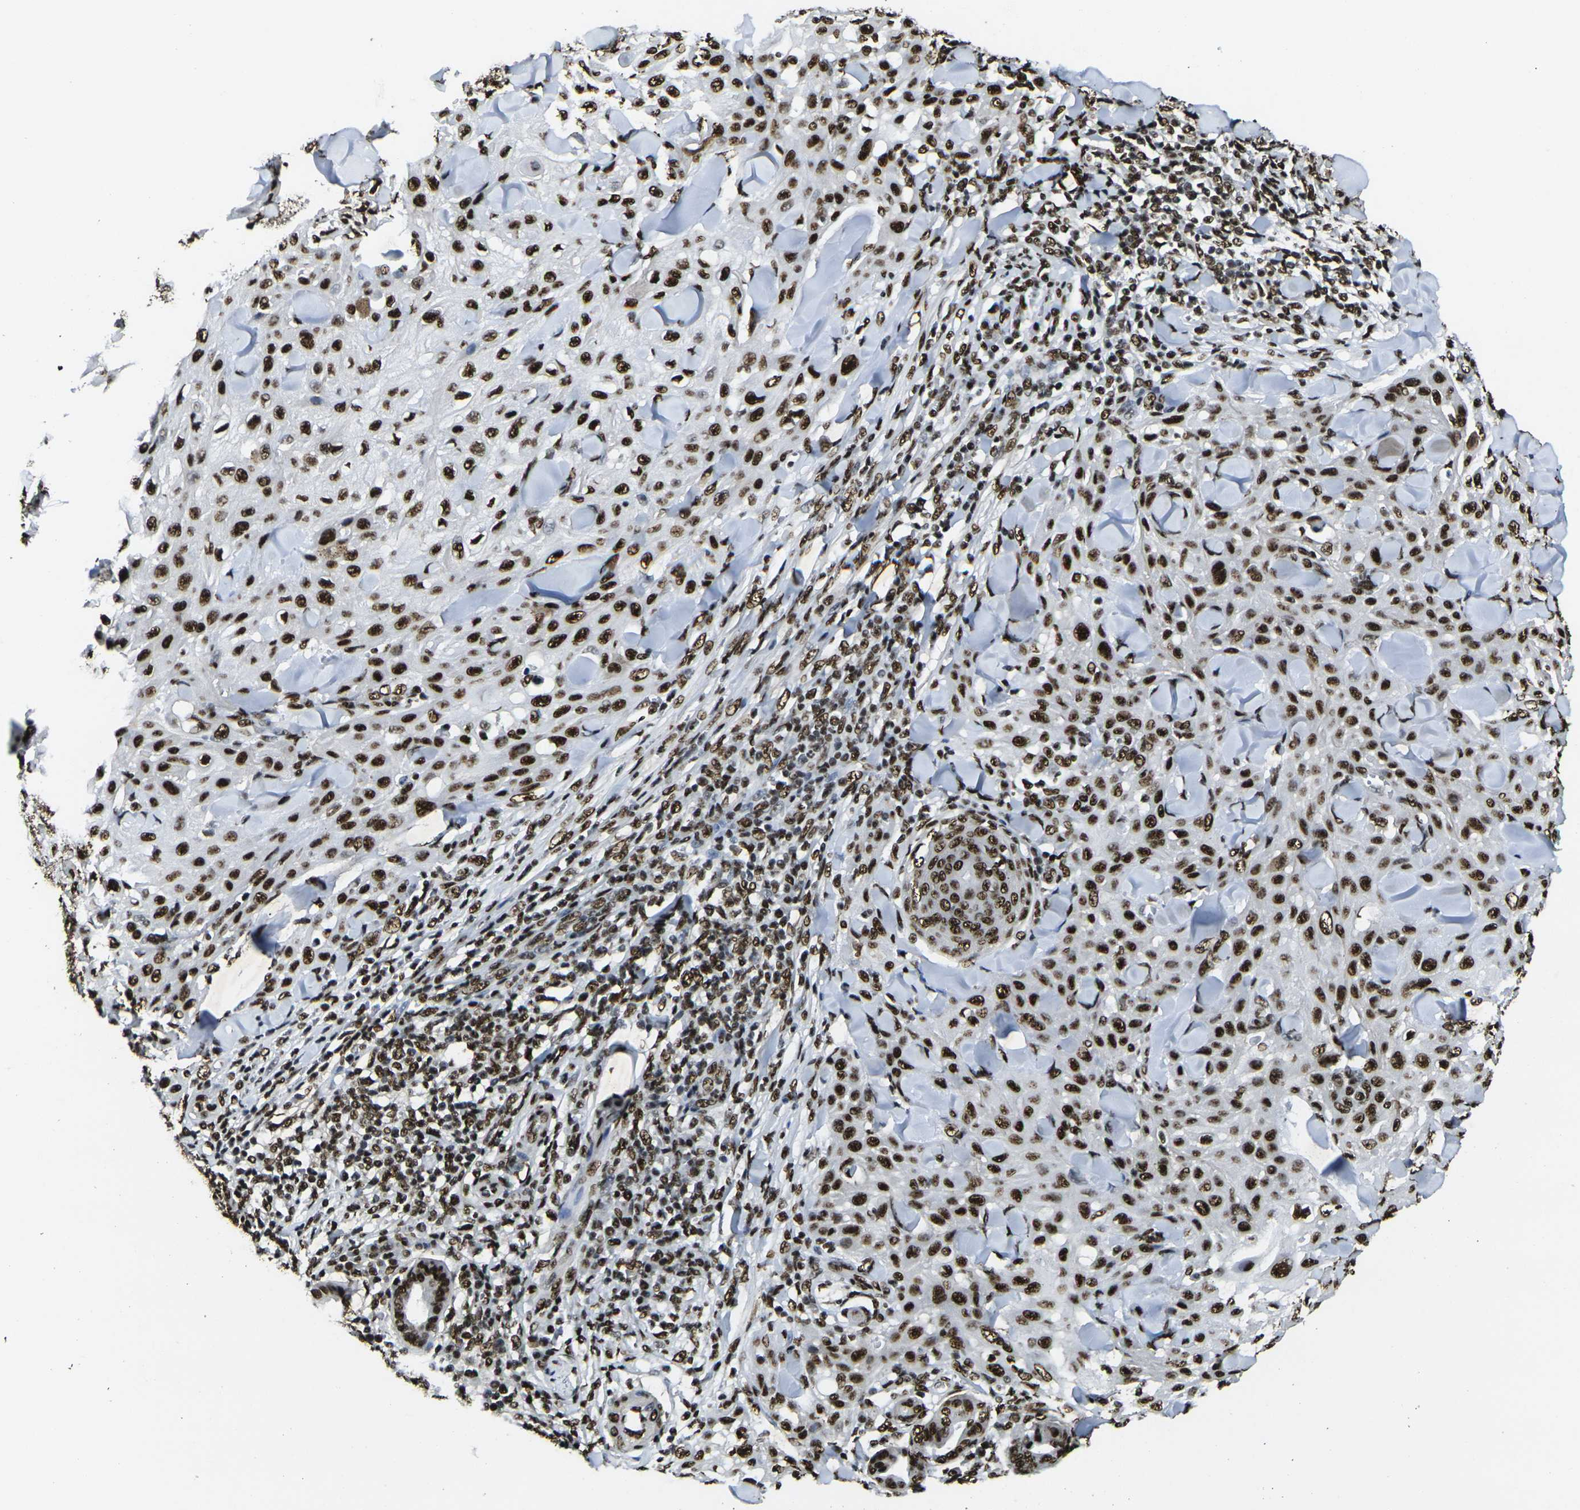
{"staining": {"intensity": "strong", "quantity": ">75%", "location": "nuclear"}, "tissue": "skin cancer", "cell_type": "Tumor cells", "image_type": "cancer", "snomed": [{"axis": "morphology", "description": "Squamous cell carcinoma, NOS"}, {"axis": "topography", "description": "Skin"}], "caption": "Tumor cells demonstrate high levels of strong nuclear staining in approximately >75% of cells in skin cancer (squamous cell carcinoma).", "gene": "SMARCC1", "patient": {"sex": "male", "age": 24}}